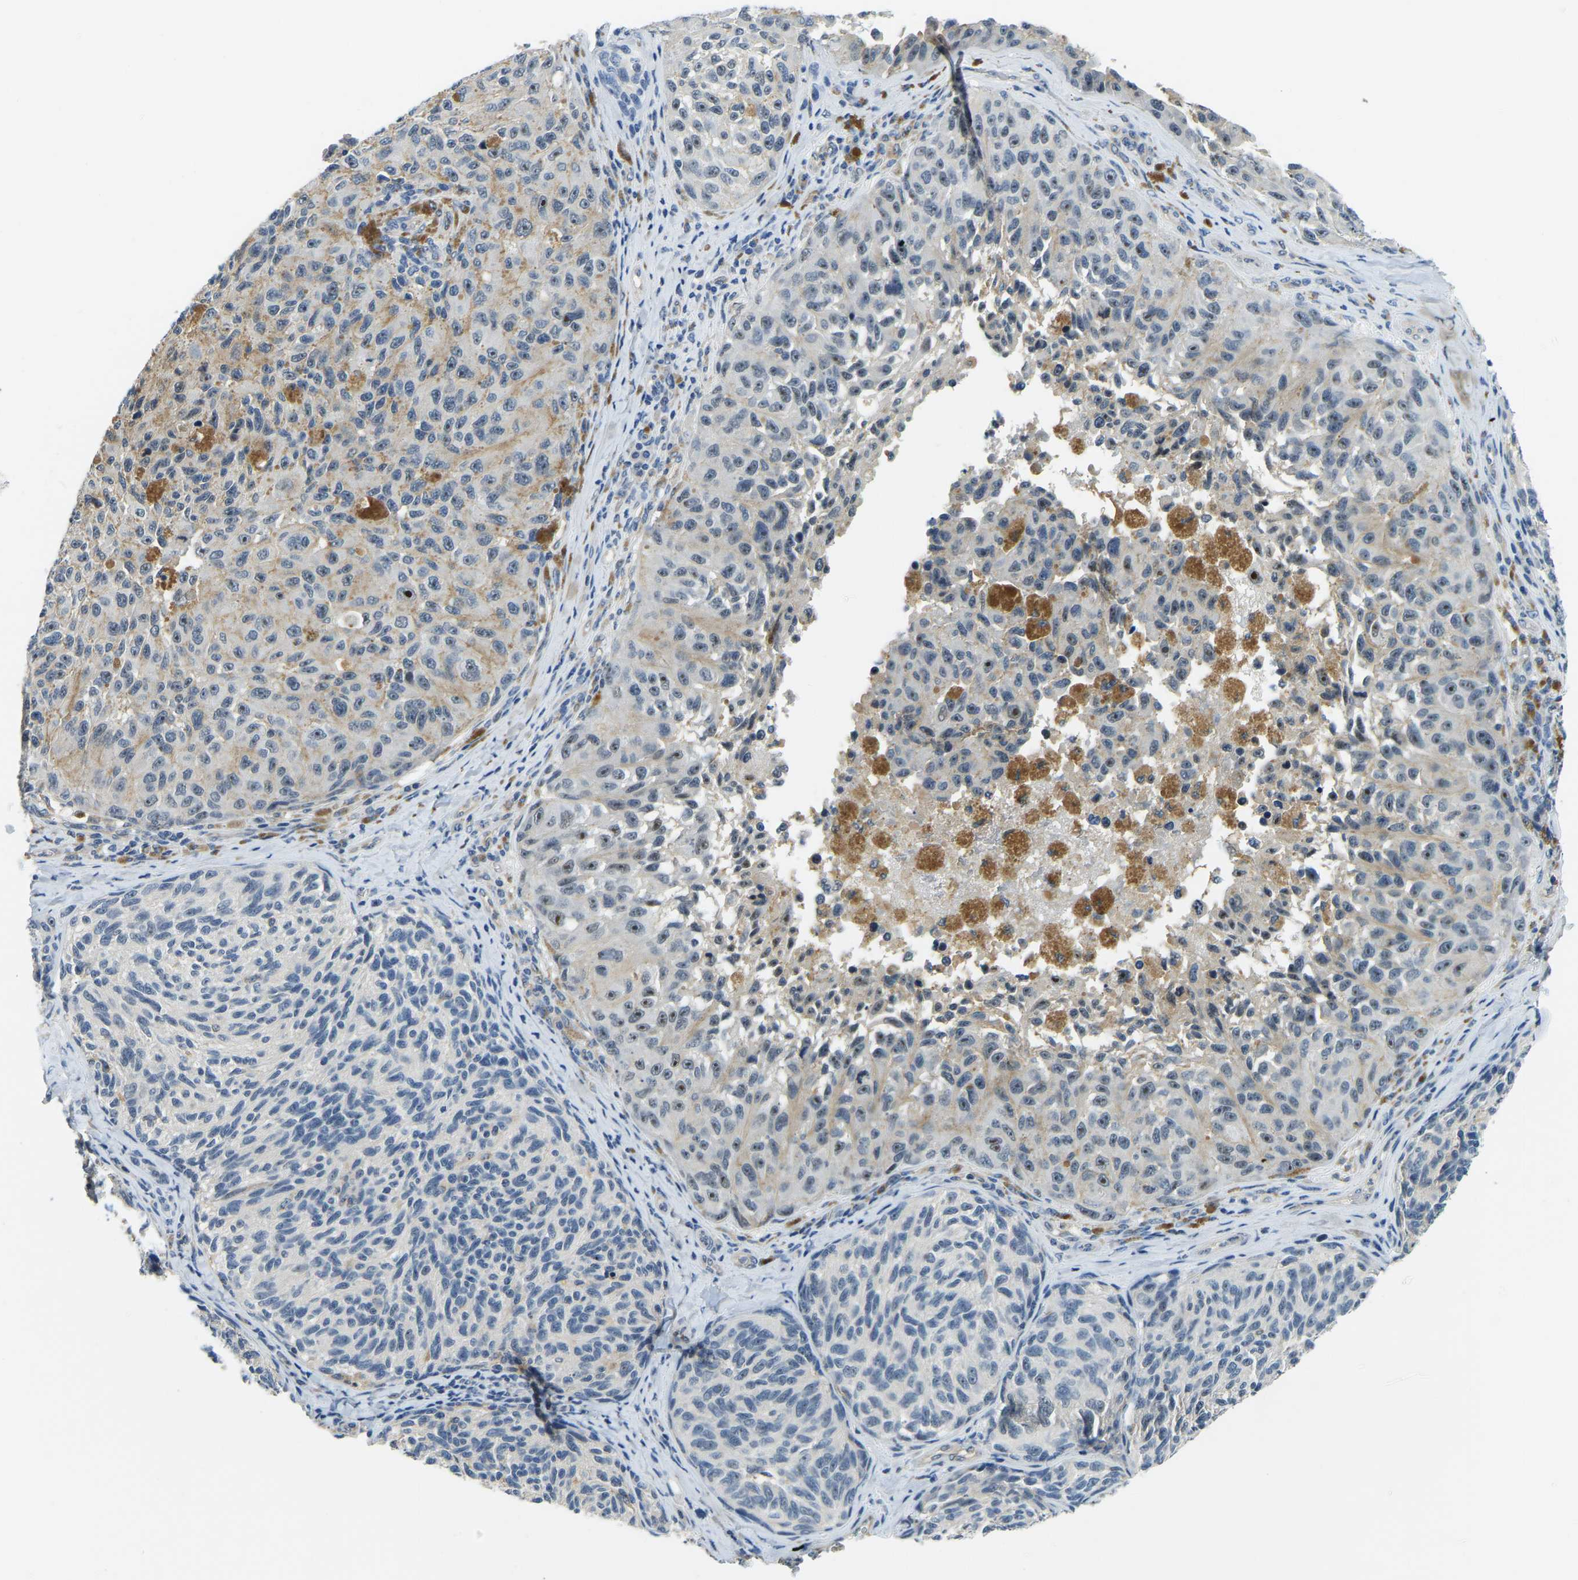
{"staining": {"intensity": "moderate", "quantity": "<25%", "location": "nuclear"}, "tissue": "melanoma", "cell_type": "Tumor cells", "image_type": "cancer", "snomed": [{"axis": "morphology", "description": "Malignant melanoma, NOS"}, {"axis": "topography", "description": "Skin"}], "caption": "The image shows immunohistochemical staining of melanoma. There is moderate nuclear staining is appreciated in about <25% of tumor cells. (IHC, brightfield microscopy, high magnification).", "gene": "RRP1", "patient": {"sex": "female", "age": 73}}